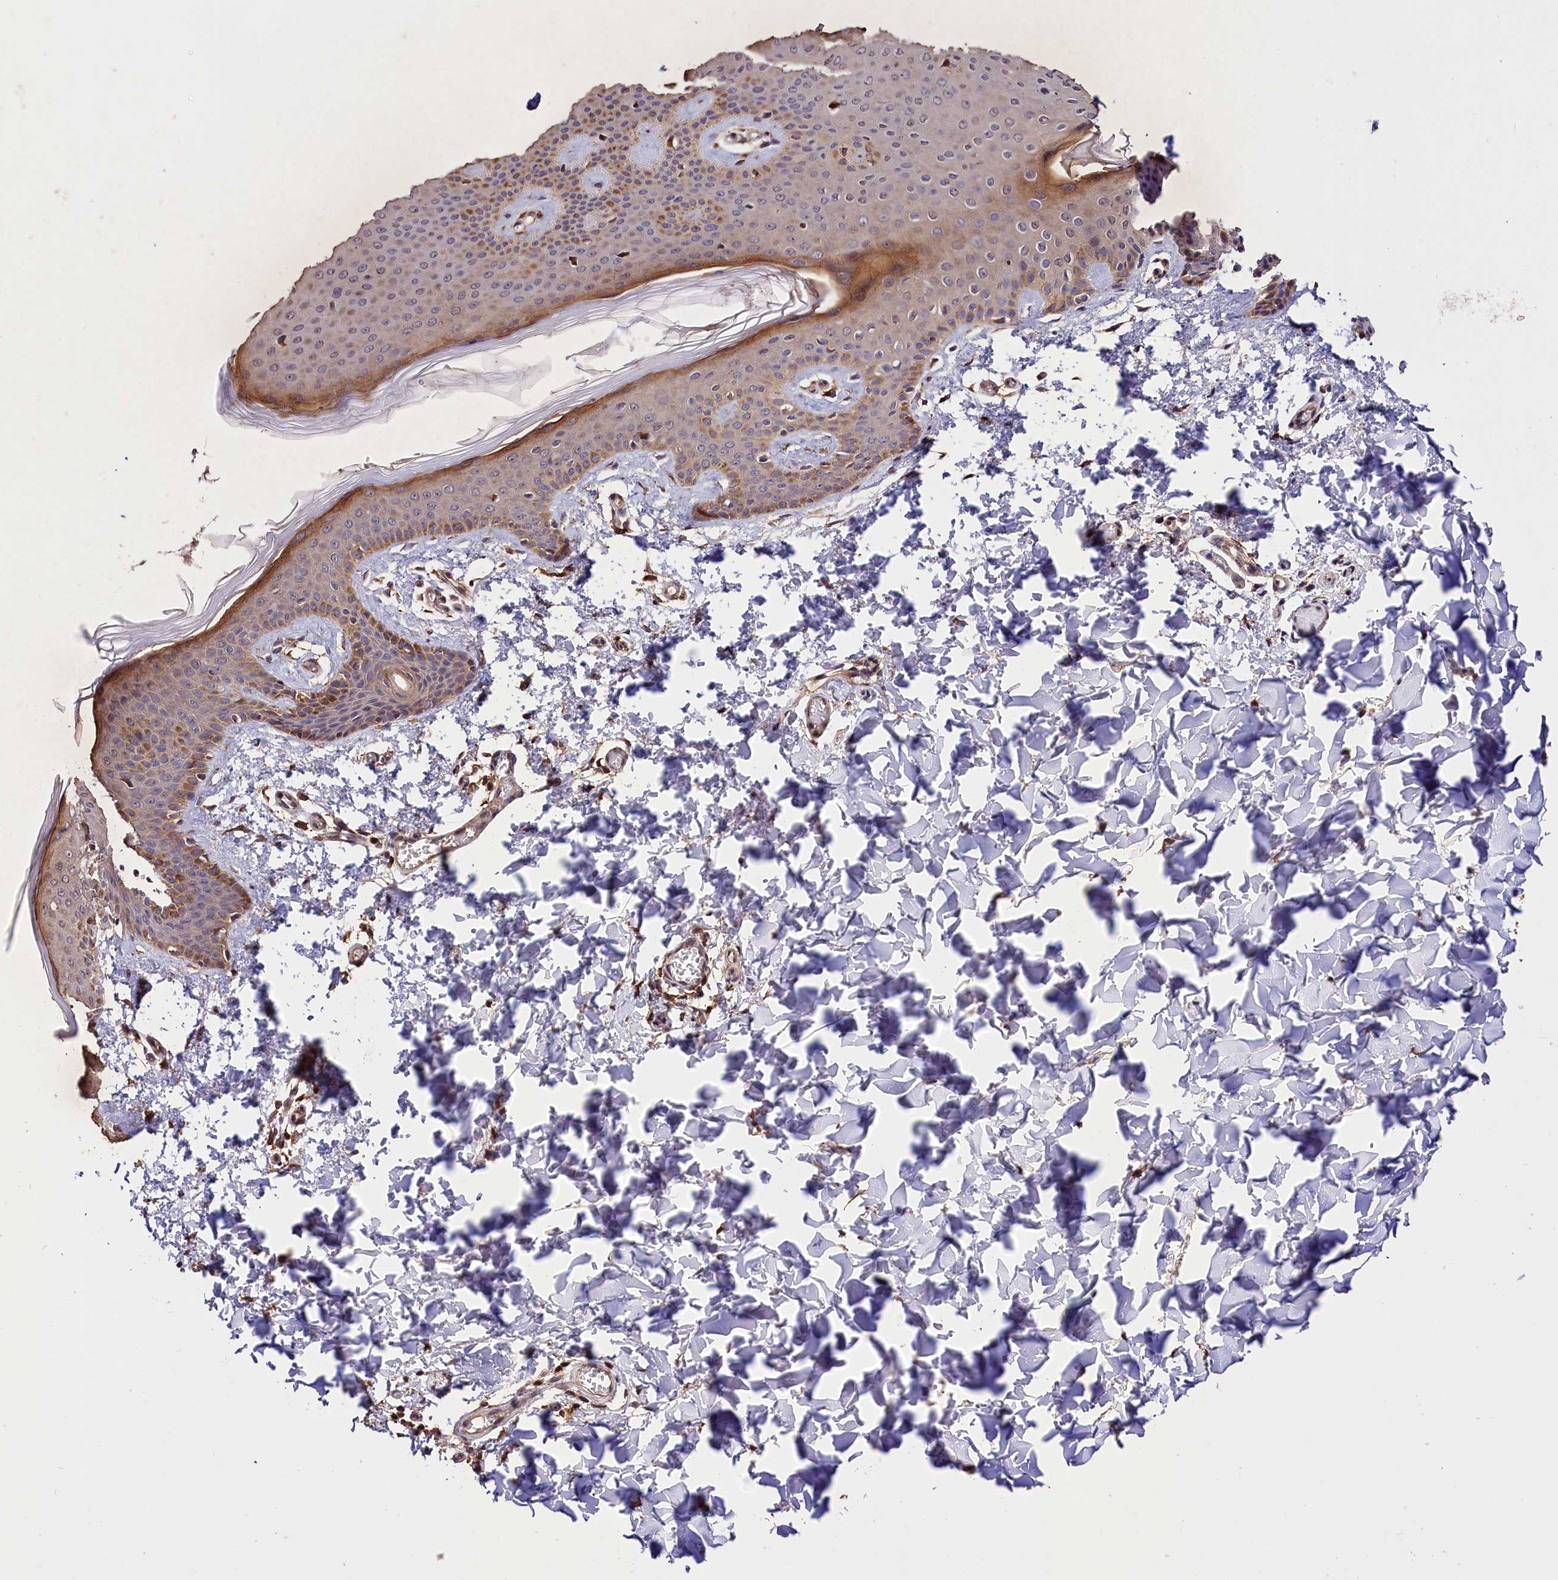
{"staining": {"intensity": "moderate", "quantity": ">75%", "location": "cytoplasmic/membranous"}, "tissue": "skin", "cell_type": "Fibroblasts", "image_type": "normal", "snomed": [{"axis": "morphology", "description": "Normal tissue, NOS"}, {"axis": "topography", "description": "Skin"}], "caption": "Approximately >75% of fibroblasts in unremarkable human skin reveal moderate cytoplasmic/membranous protein staining as visualized by brown immunohistochemical staining.", "gene": "KPTN", "patient": {"sex": "male", "age": 36}}